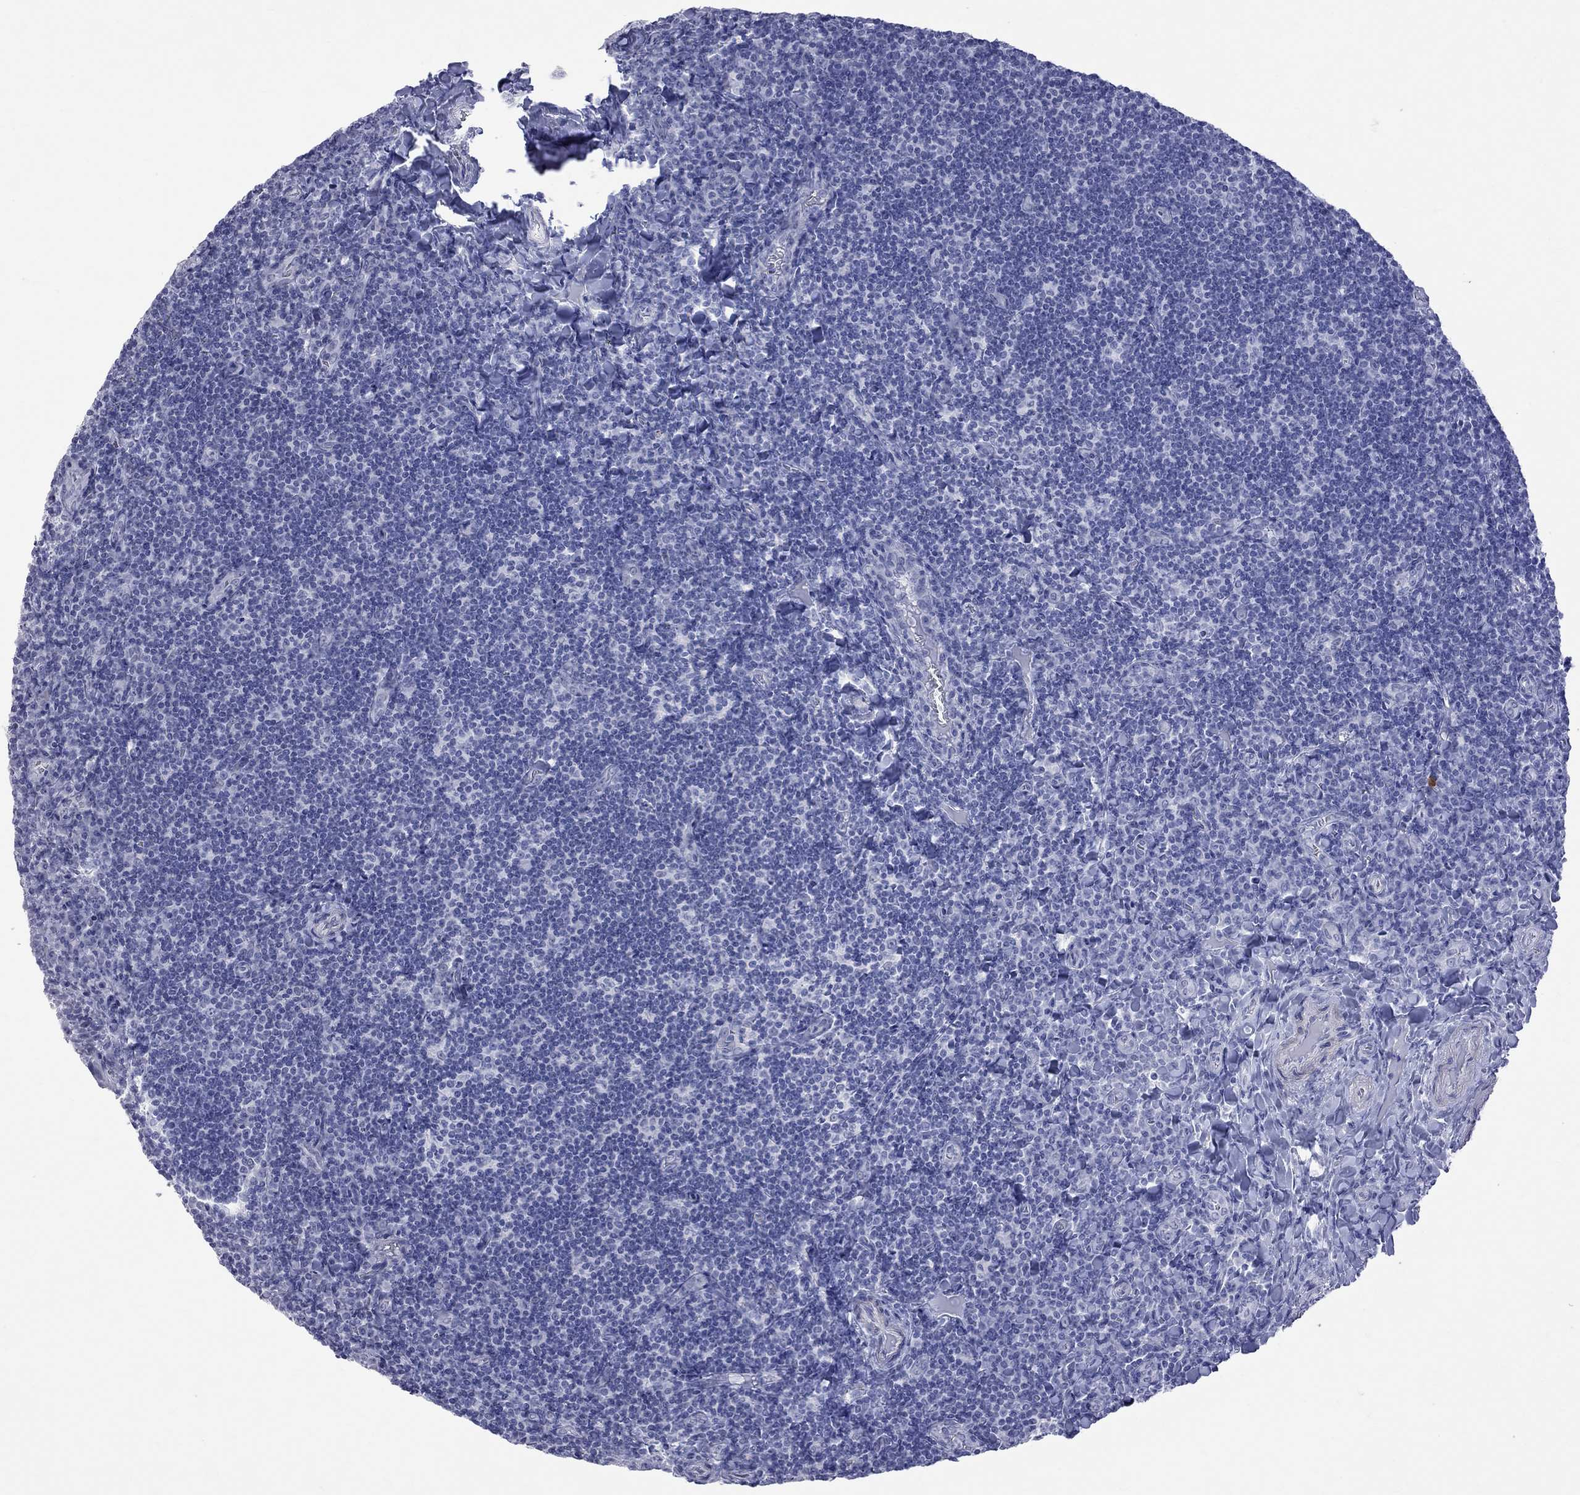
{"staining": {"intensity": "negative", "quantity": "none", "location": "none"}, "tissue": "tonsil", "cell_type": "Germinal center cells", "image_type": "normal", "snomed": [{"axis": "morphology", "description": "Normal tissue, NOS"}, {"axis": "morphology", "description": "Inflammation, NOS"}, {"axis": "topography", "description": "Tonsil"}], "caption": "Image shows no significant protein positivity in germinal center cells of unremarkable tonsil. (DAB (3,3'-diaminobenzidine) immunohistochemistry visualized using brightfield microscopy, high magnification).", "gene": "BPIFB1", "patient": {"sex": "female", "age": 31}}